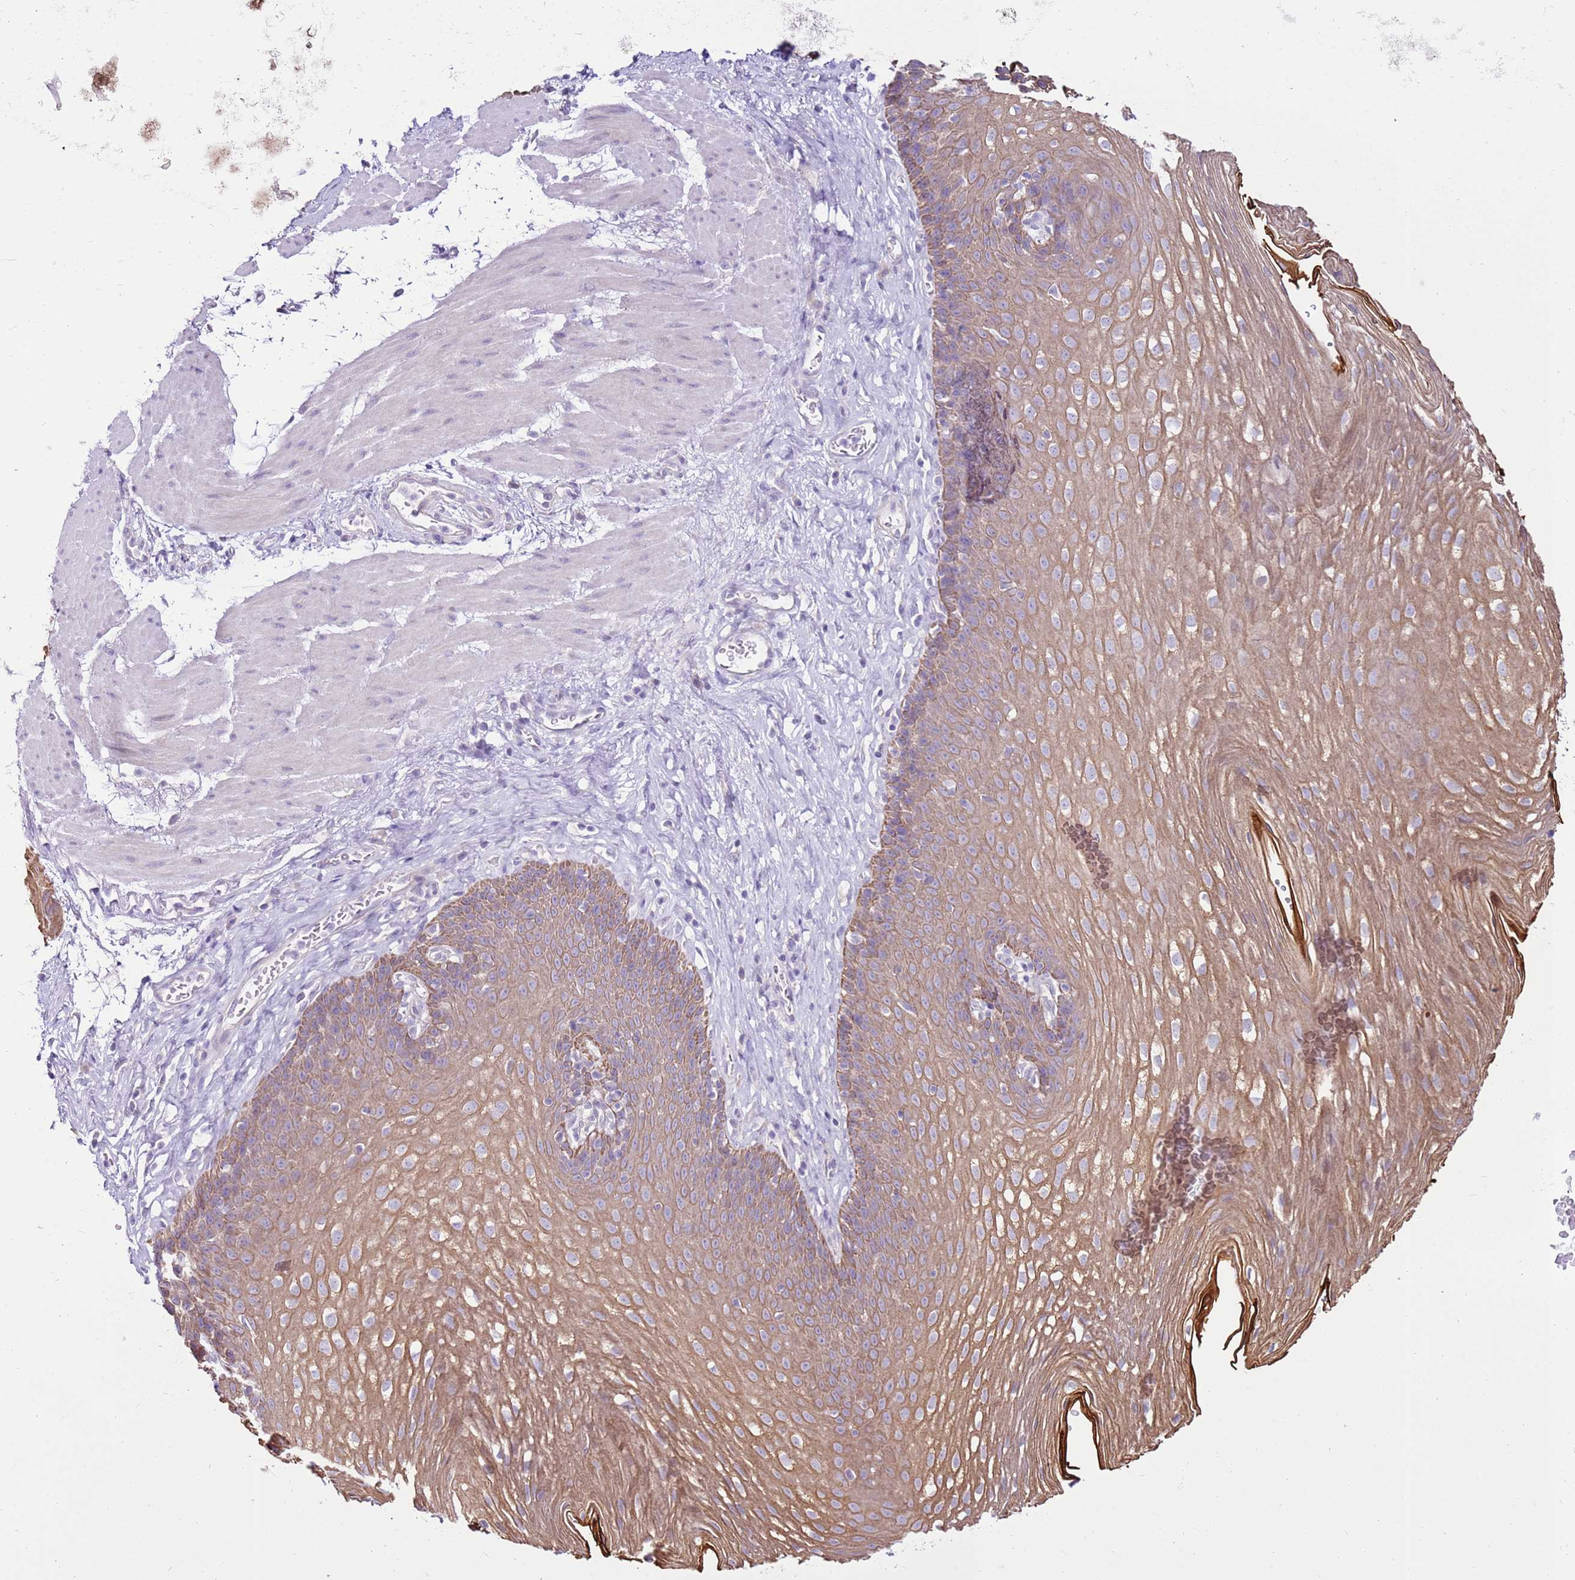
{"staining": {"intensity": "moderate", "quantity": "<25%", "location": "cytoplasmic/membranous"}, "tissue": "esophagus", "cell_type": "Squamous epithelial cells", "image_type": "normal", "snomed": [{"axis": "morphology", "description": "Normal tissue, NOS"}, {"axis": "topography", "description": "Esophagus"}], "caption": "DAB immunohistochemical staining of unremarkable esophagus displays moderate cytoplasmic/membranous protein positivity in about <25% of squamous epithelial cells. (DAB (3,3'-diaminobenzidine) IHC, brown staining for protein, blue staining for nuclei).", "gene": "SLC38A5", "patient": {"sex": "female", "age": 66}}